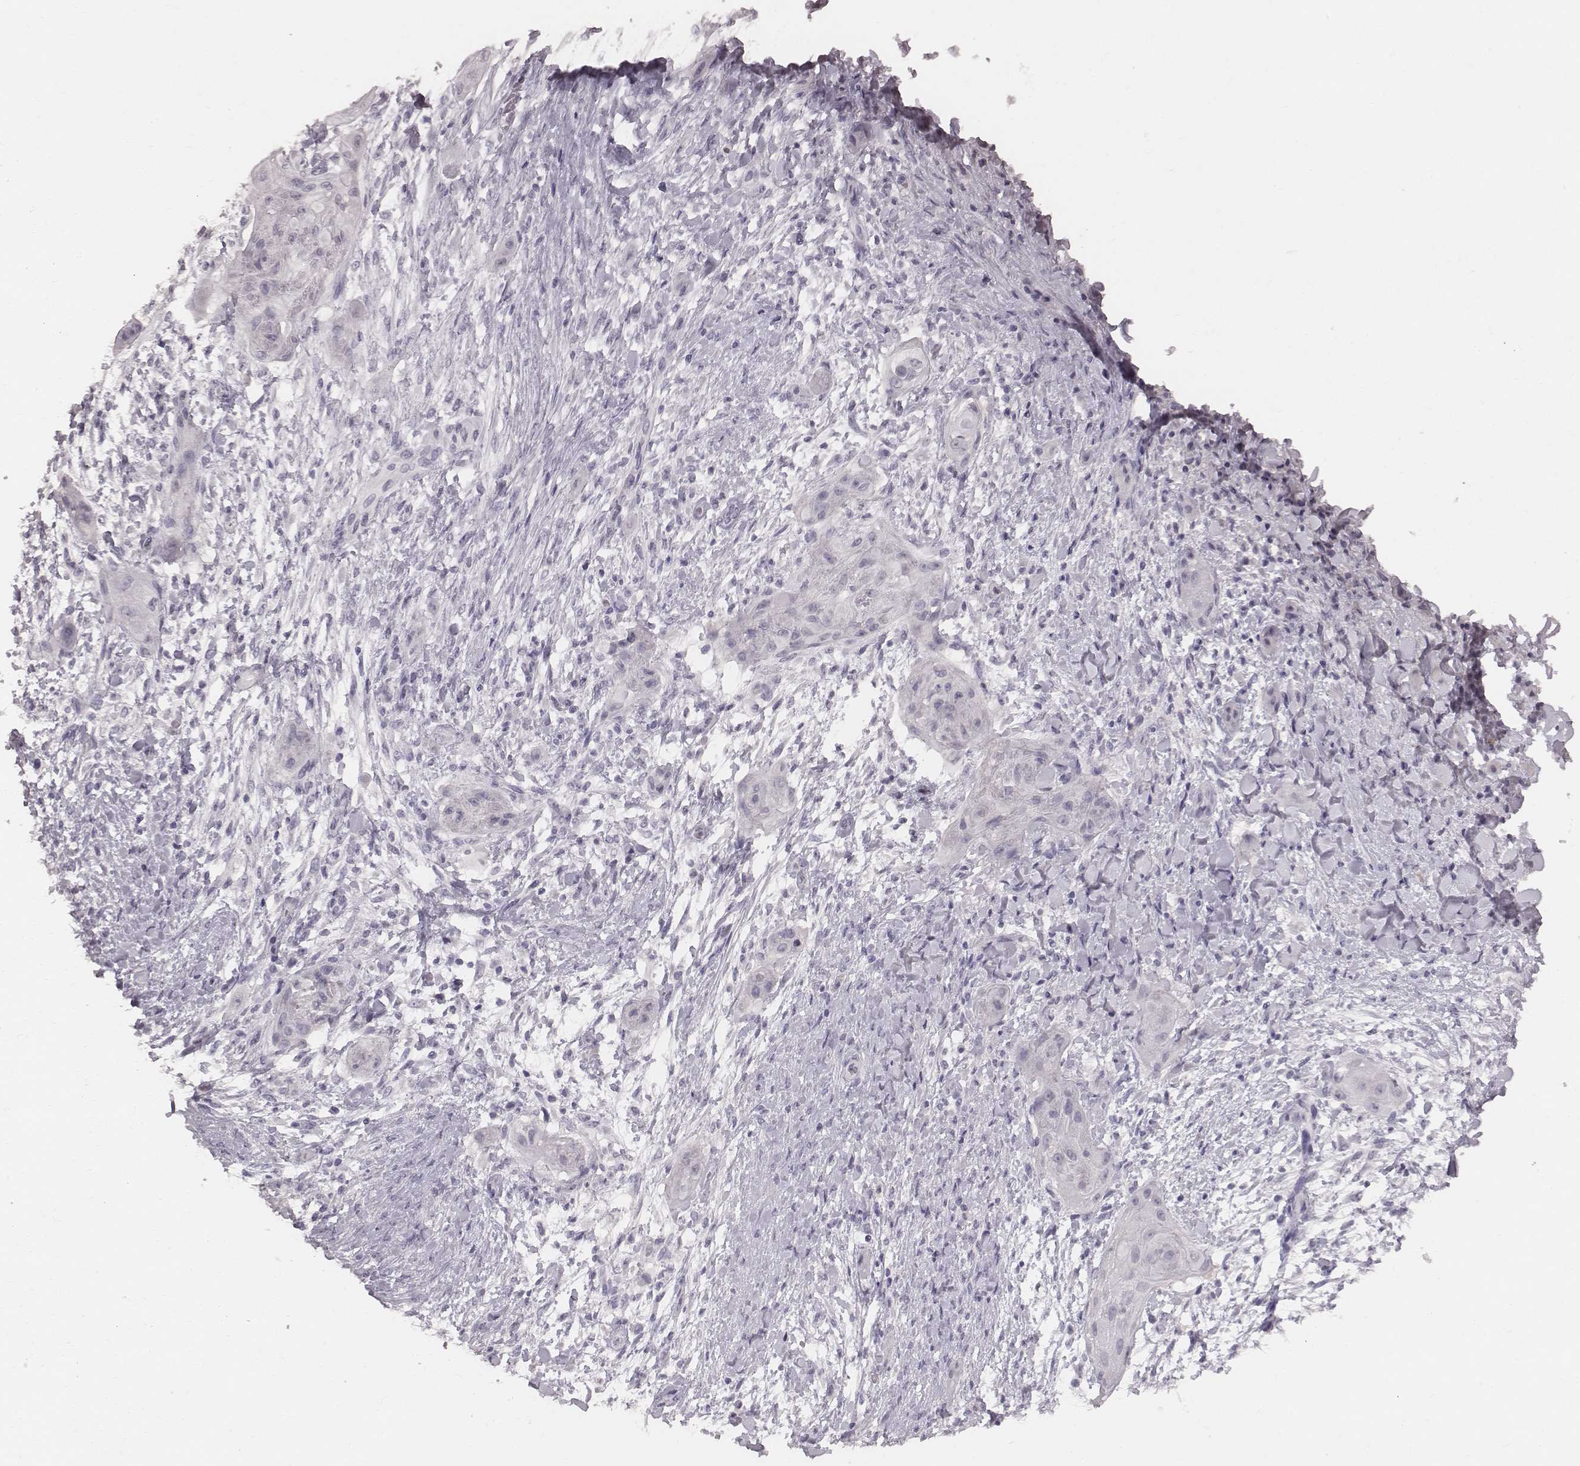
{"staining": {"intensity": "negative", "quantity": "none", "location": "none"}, "tissue": "skin cancer", "cell_type": "Tumor cells", "image_type": "cancer", "snomed": [{"axis": "morphology", "description": "Squamous cell carcinoma, NOS"}, {"axis": "topography", "description": "Skin"}], "caption": "Tumor cells show no significant expression in skin cancer (squamous cell carcinoma).", "gene": "CFTR", "patient": {"sex": "male", "age": 62}}